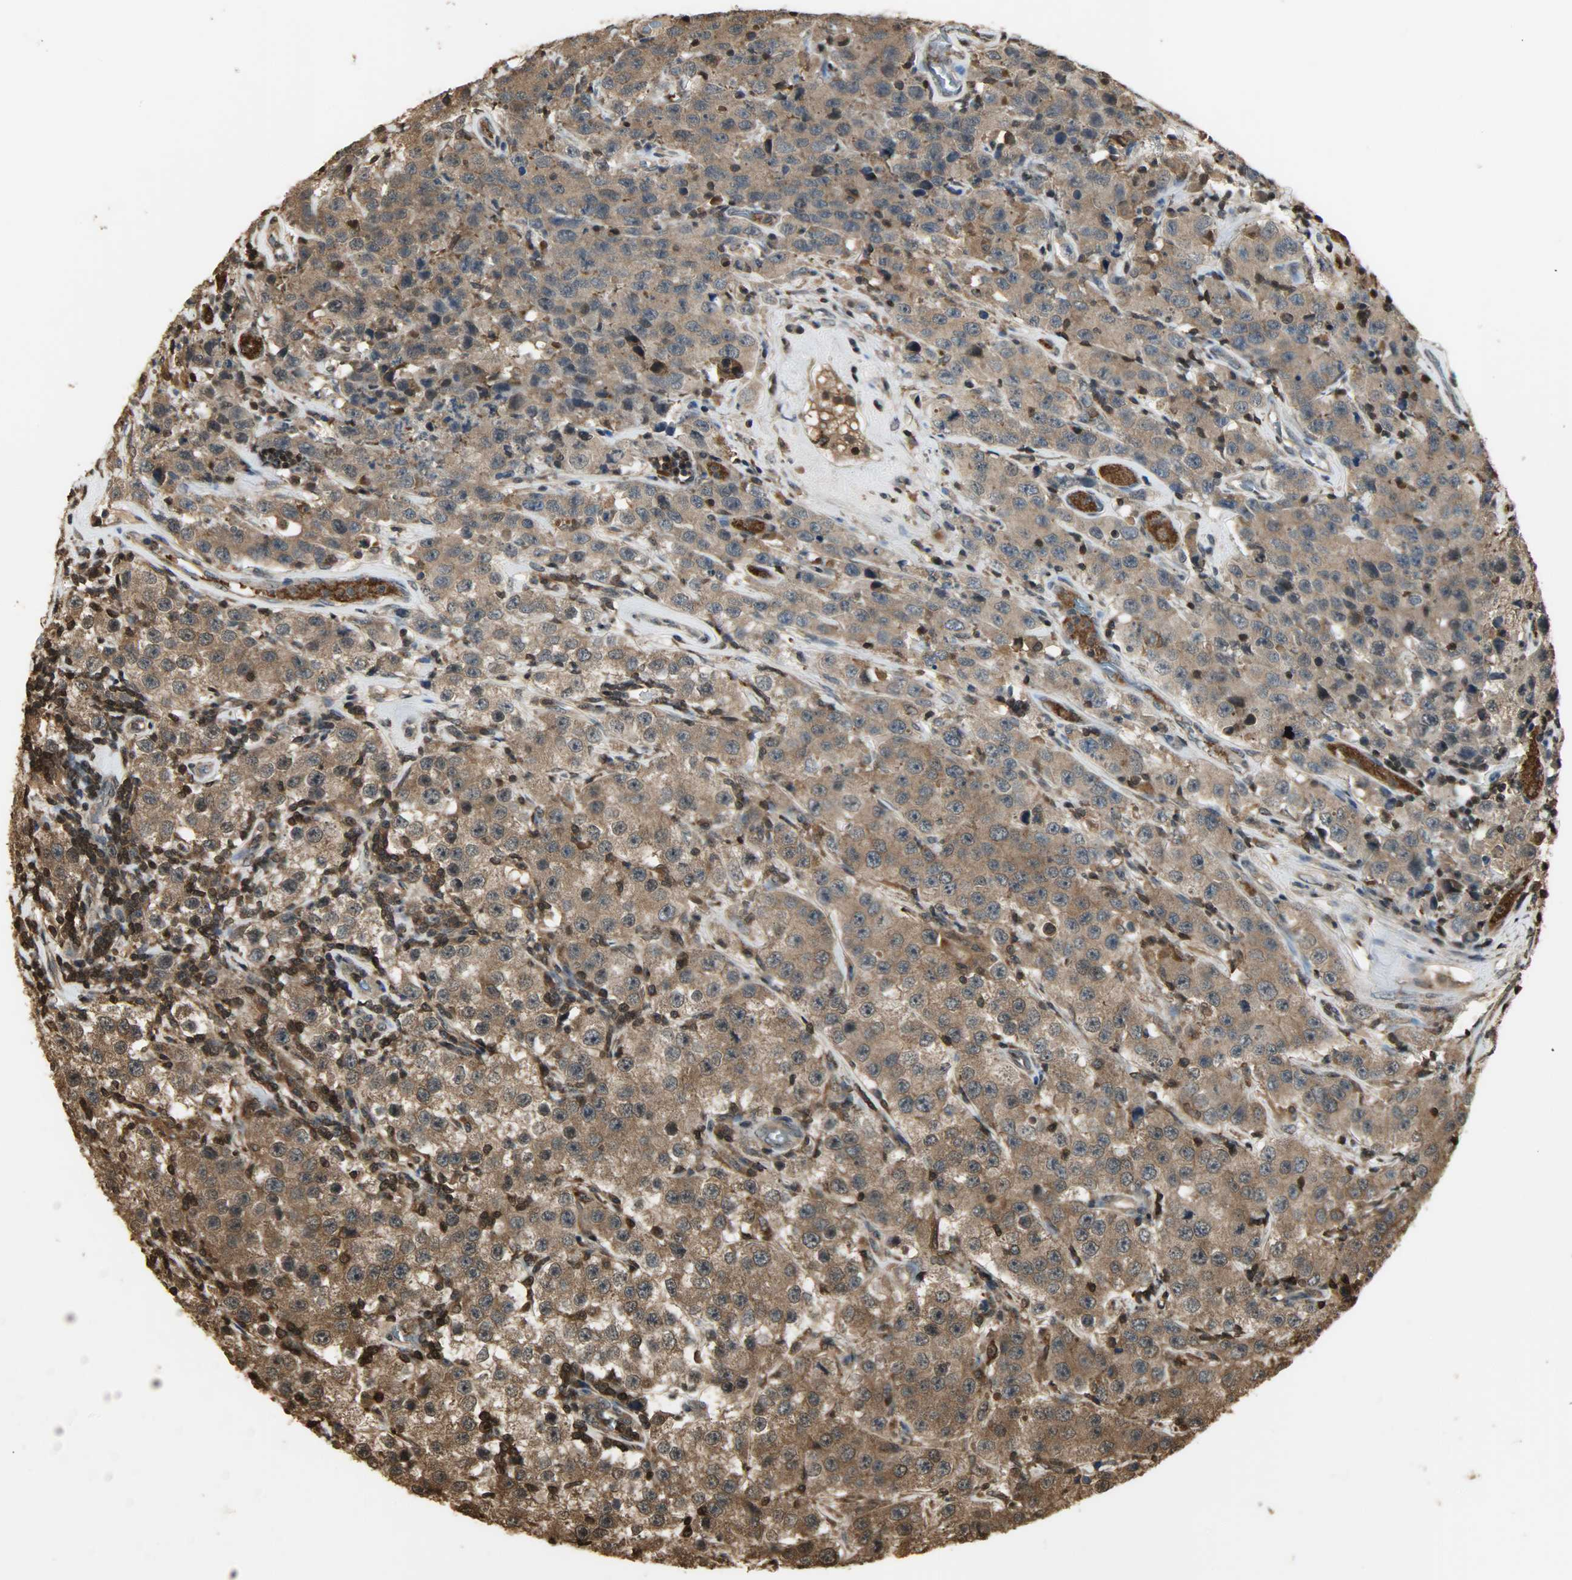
{"staining": {"intensity": "strong", "quantity": ">75%", "location": "cytoplasmic/membranous,nuclear"}, "tissue": "testis cancer", "cell_type": "Tumor cells", "image_type": "cancer", "snomed": [{"axis": "morphology", "description": "Seminoma, NOS"}, {"axis": "topography", "description": "Testis"}], "caption": "Protein analysis of testis seminoma tissue shows strong cytoplasmic/membranous and nuclear expression in about >75% of tumor cells. Nuclei are stained in blue.", "gene": "YWHAZ", "patient": {"sex": "male", "age": 52}}